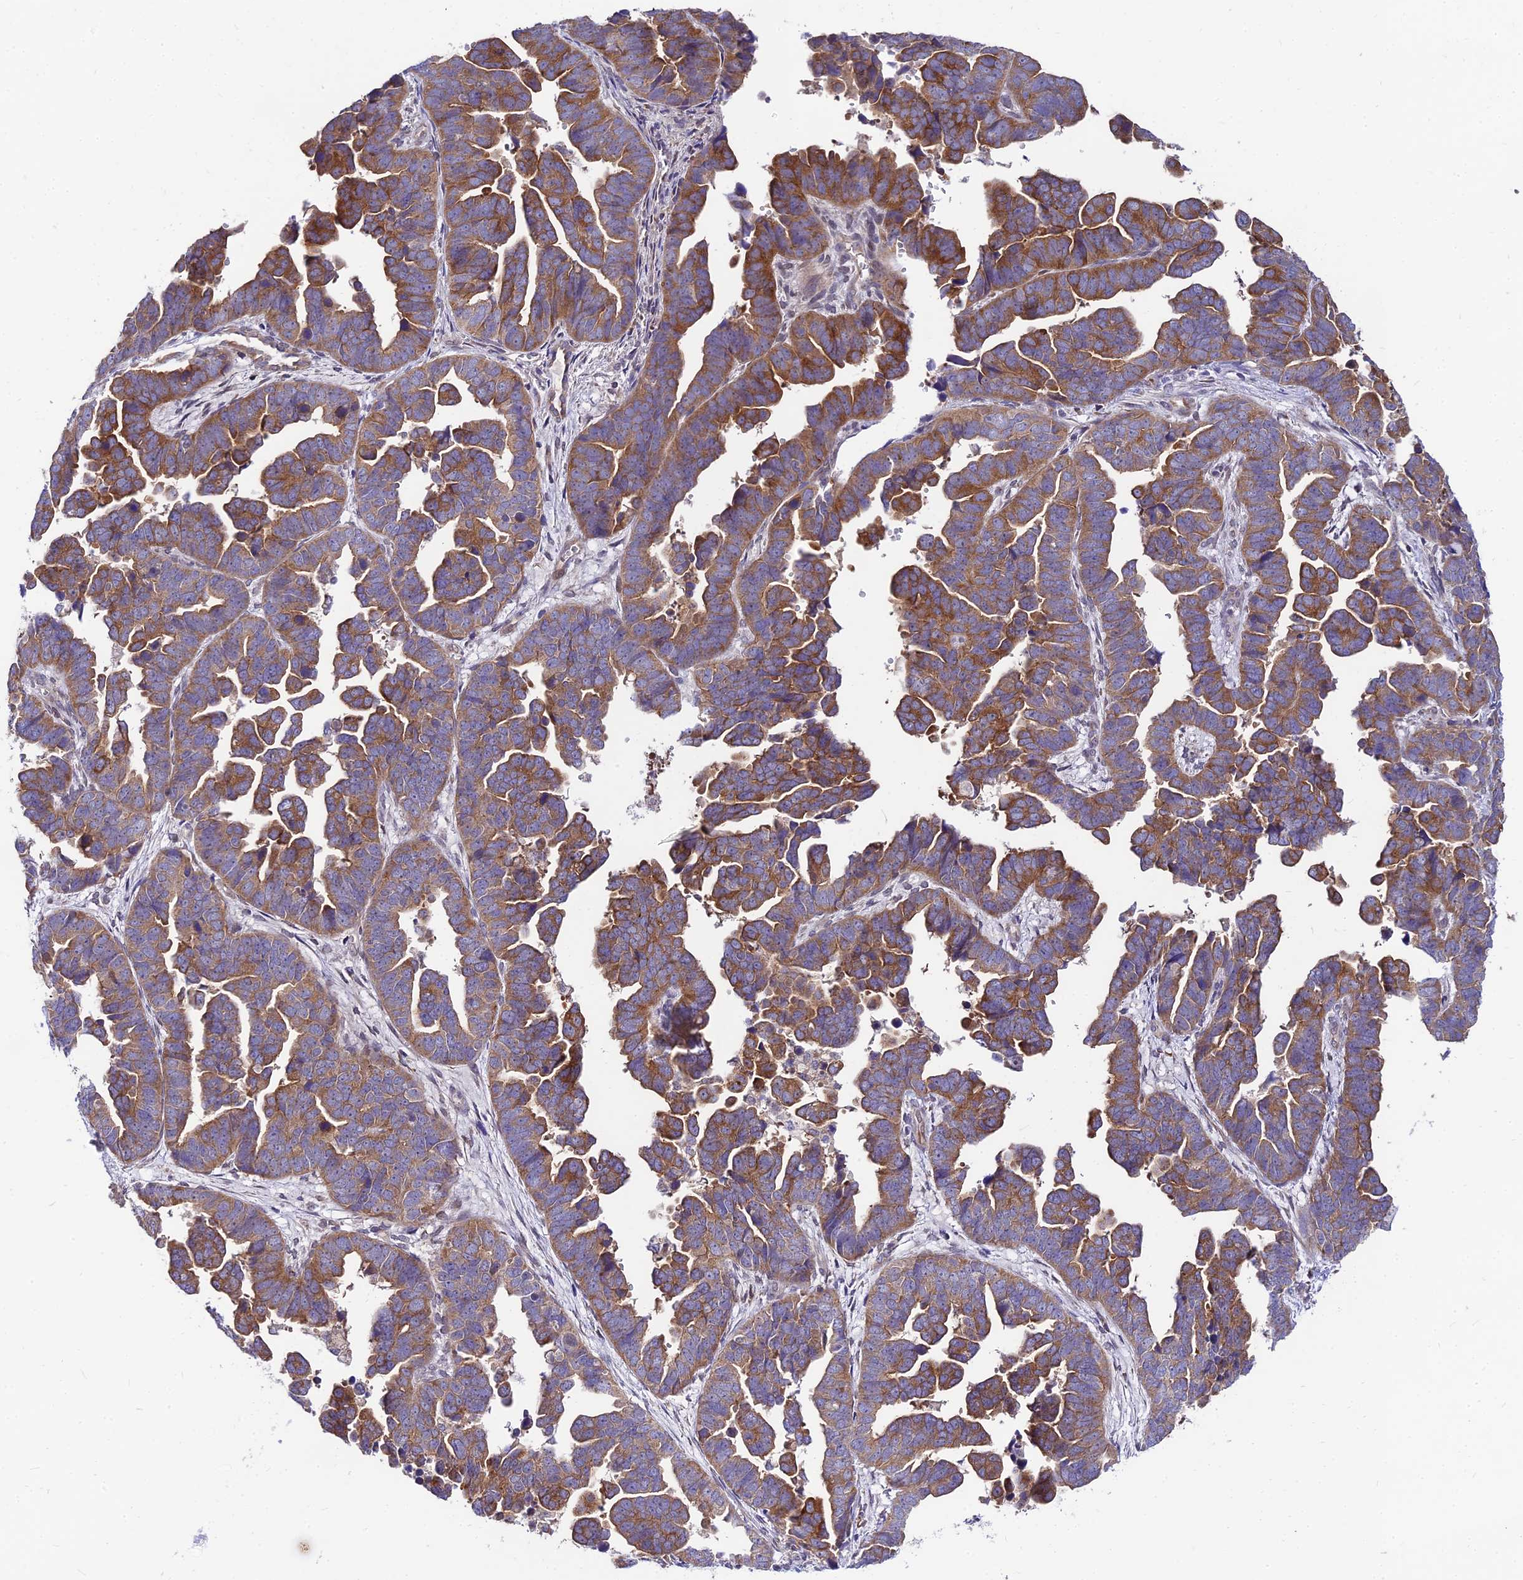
{"staining": {"intensity": "moderate", "quantity": ">75%", "location": "cytoplasmic/membranous"}, "tissue": "endometrial cancer", "cell_type": "Tumor cells", "image_type": "cancer", "snomed": [{"axis": "morphology", "description": "Adenocarcinoma, NOS"}, {"axis": "topography", "description": "Endometrium"}], "caption": "The photomicrograph reveals a brown stain indicating the presence of a protein in the cytoplasmic/membranous of tumor cells in endometrial adenocarcinoma.", "gene": "C6orf132", "patient": {"sex": "female", "age": 75}}